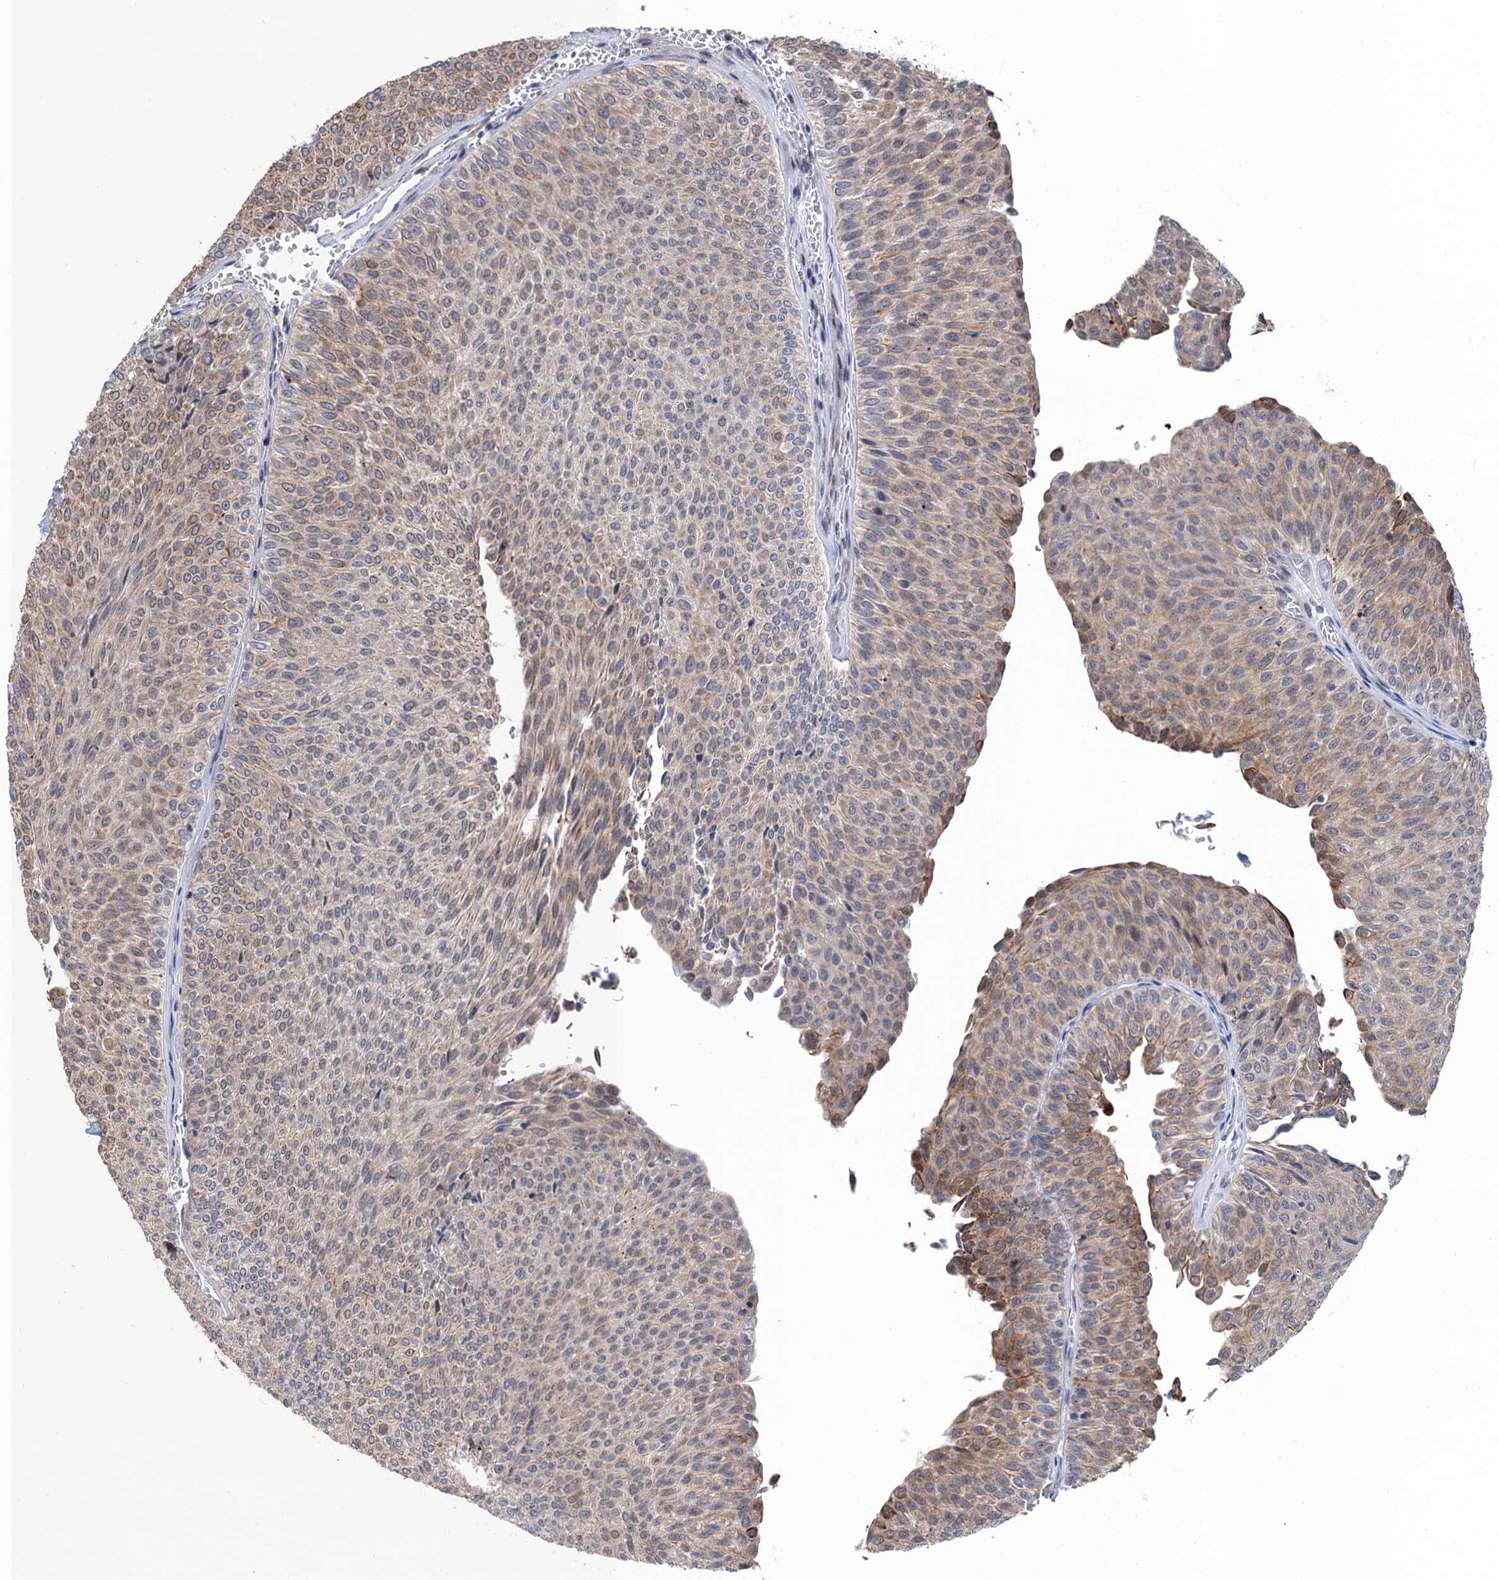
{"staining": {"intensity": "weak", "quantity": ">75%", "location": "cytoplasmic/membranous"}, "tissue": "urothelial cancer", "cell_type": "Tumor cells", "image_type": "cancer", "snomed": [{"axis": "morphology", "description": "Urothelial carcinoma, Low grade"}, {"axis": "topography", "description": "Urinary bladder"}], "caption": "Immunohistochemistry photomicrograph of neoplastic tissue: urothelial cancer stained using IHC demonstrates low levels of weak protein expression localized specifically in the cytoplasmic/membranous of tumor cells, appearing as a cytoplasmic/membranous brown color.", "gene": "TTC31", "patient": {"sex": "male", "age": 78}}